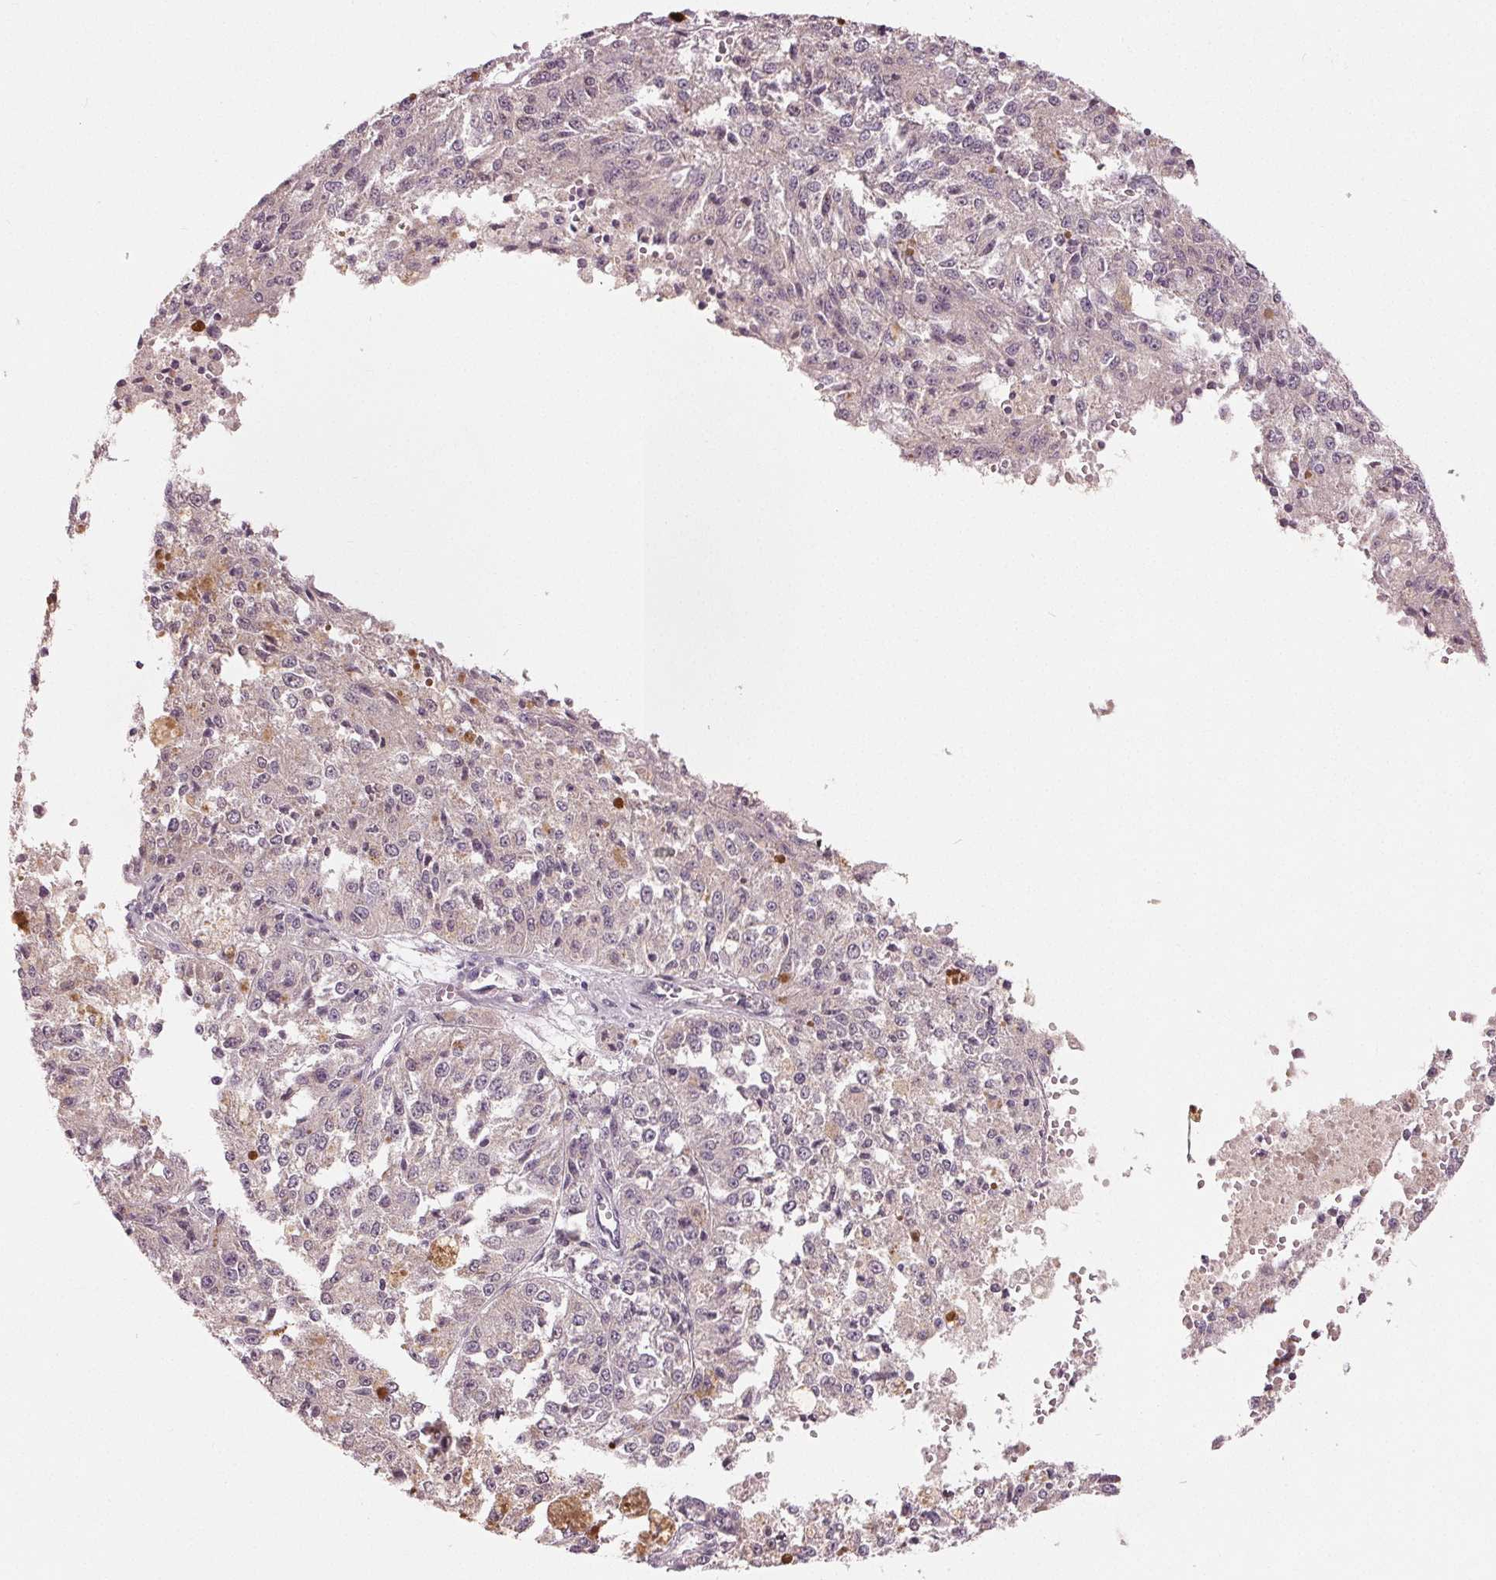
{"staining": {"intensity": "negative", "quantity": "none", "location": "none"}, "tissue": "melanoma", "cell_type": "Tumor cells", "image_type": "cancer", "snomed": [{"axis": "morphology", "description": "Malignant melanoma, Metastatic site"}, {"axis": "topography", "description": "Lymph node"}], "caption": "This is an immunohistochemistry (IHC) image of human melanoma. There is no staining in tumor cells.", "gene": "ZNF605", "patient": {"sex": "female", "age": 64}}